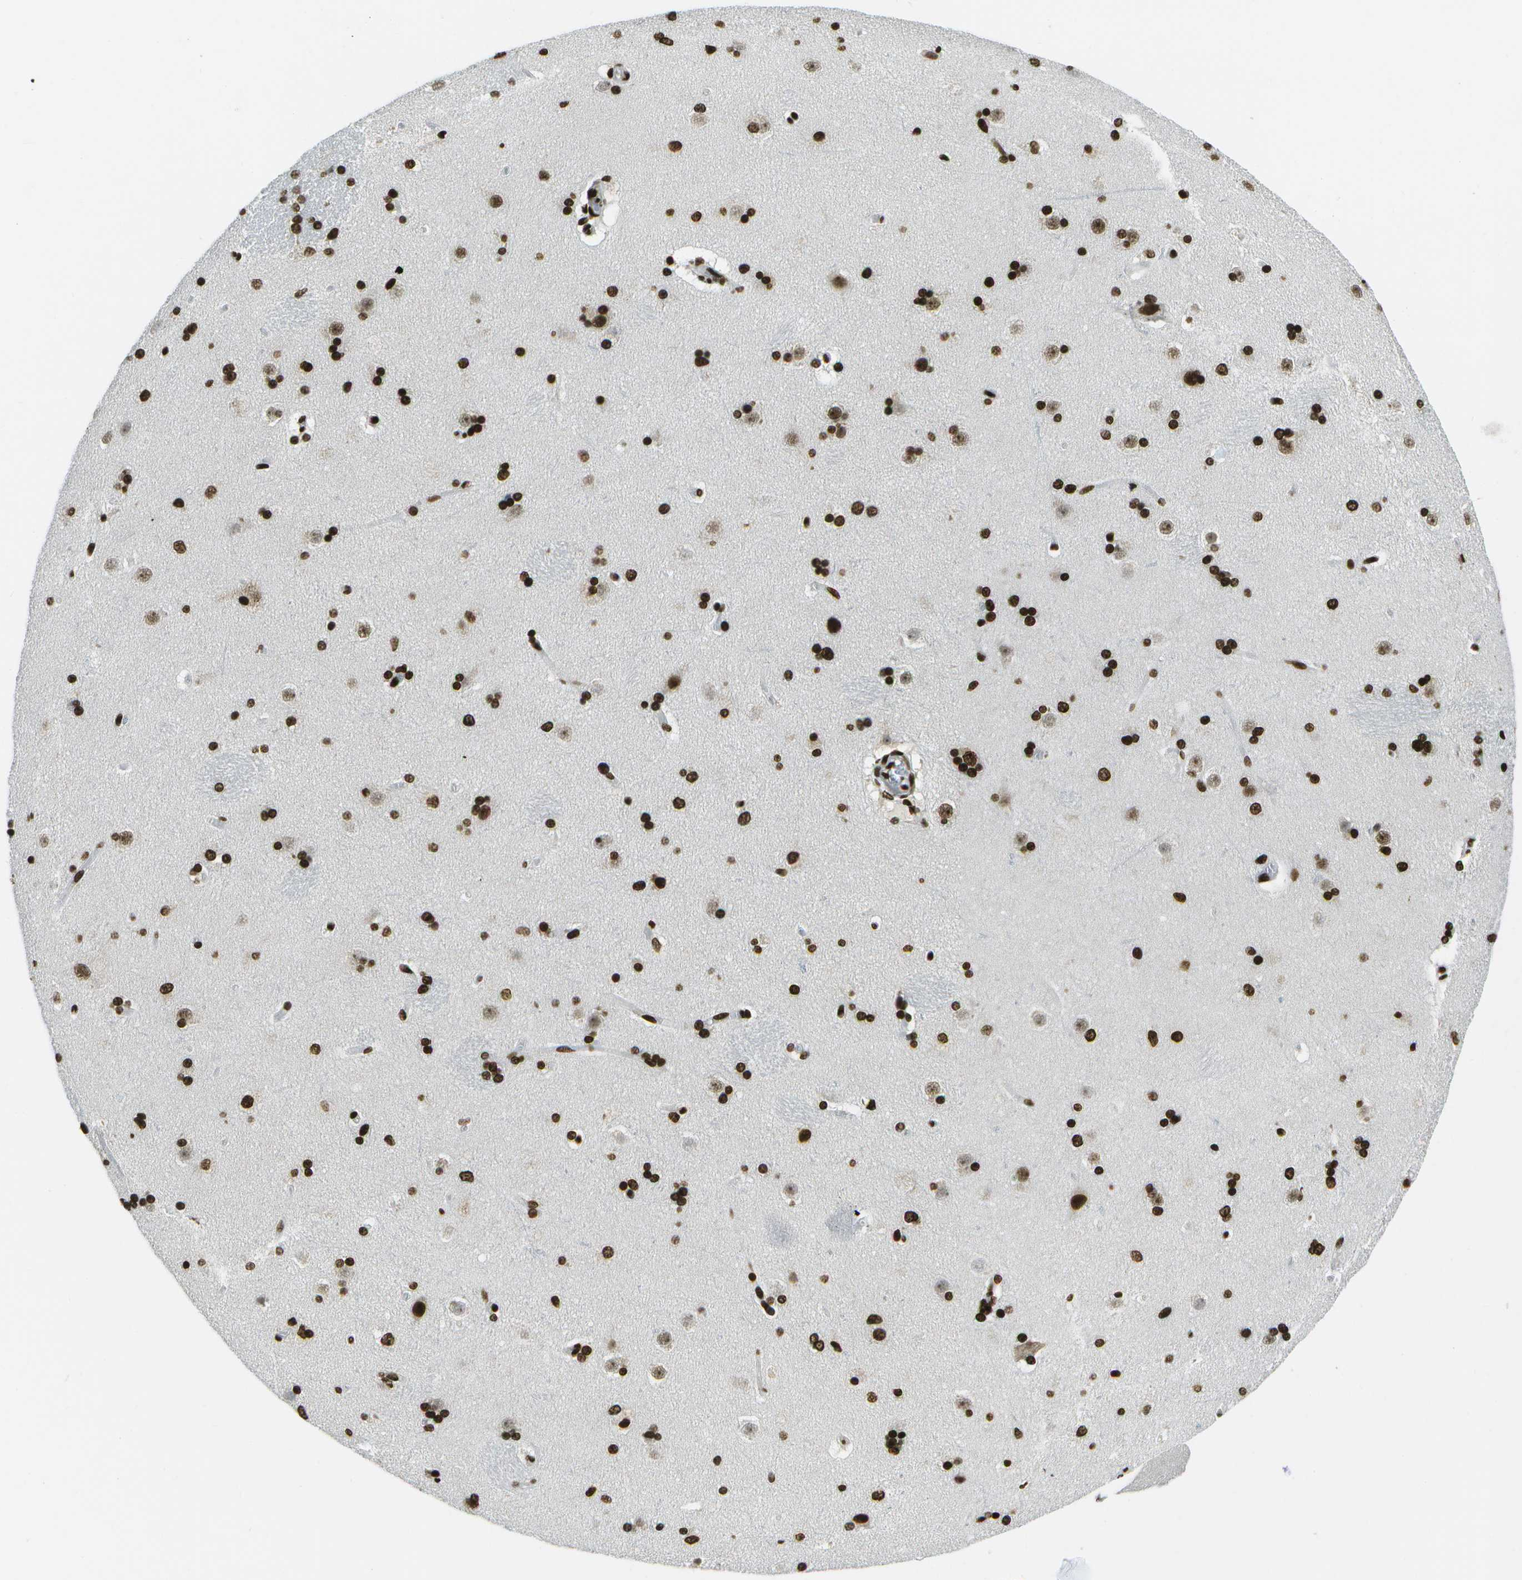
{"staining": {"intensity": "strong", "quantity": ">75%", "location": "nuclear"}, "tissue": "caudate", "cell_type": "Glial cells", "image_type": "normal", "snomed": [{"axis": "morphology", "description": "Normal tissue, NOS"}, {"axis": "topography", "description": "Lateral ventricle wall"}], "caption": "Caudate stained for a protein demonstrates strong nuclear positivity in glial cells. (IHC, brightfield microscopy, high magnification).", "gene": "GLYR1", "patient": {"sex": "female", "age": 19}}